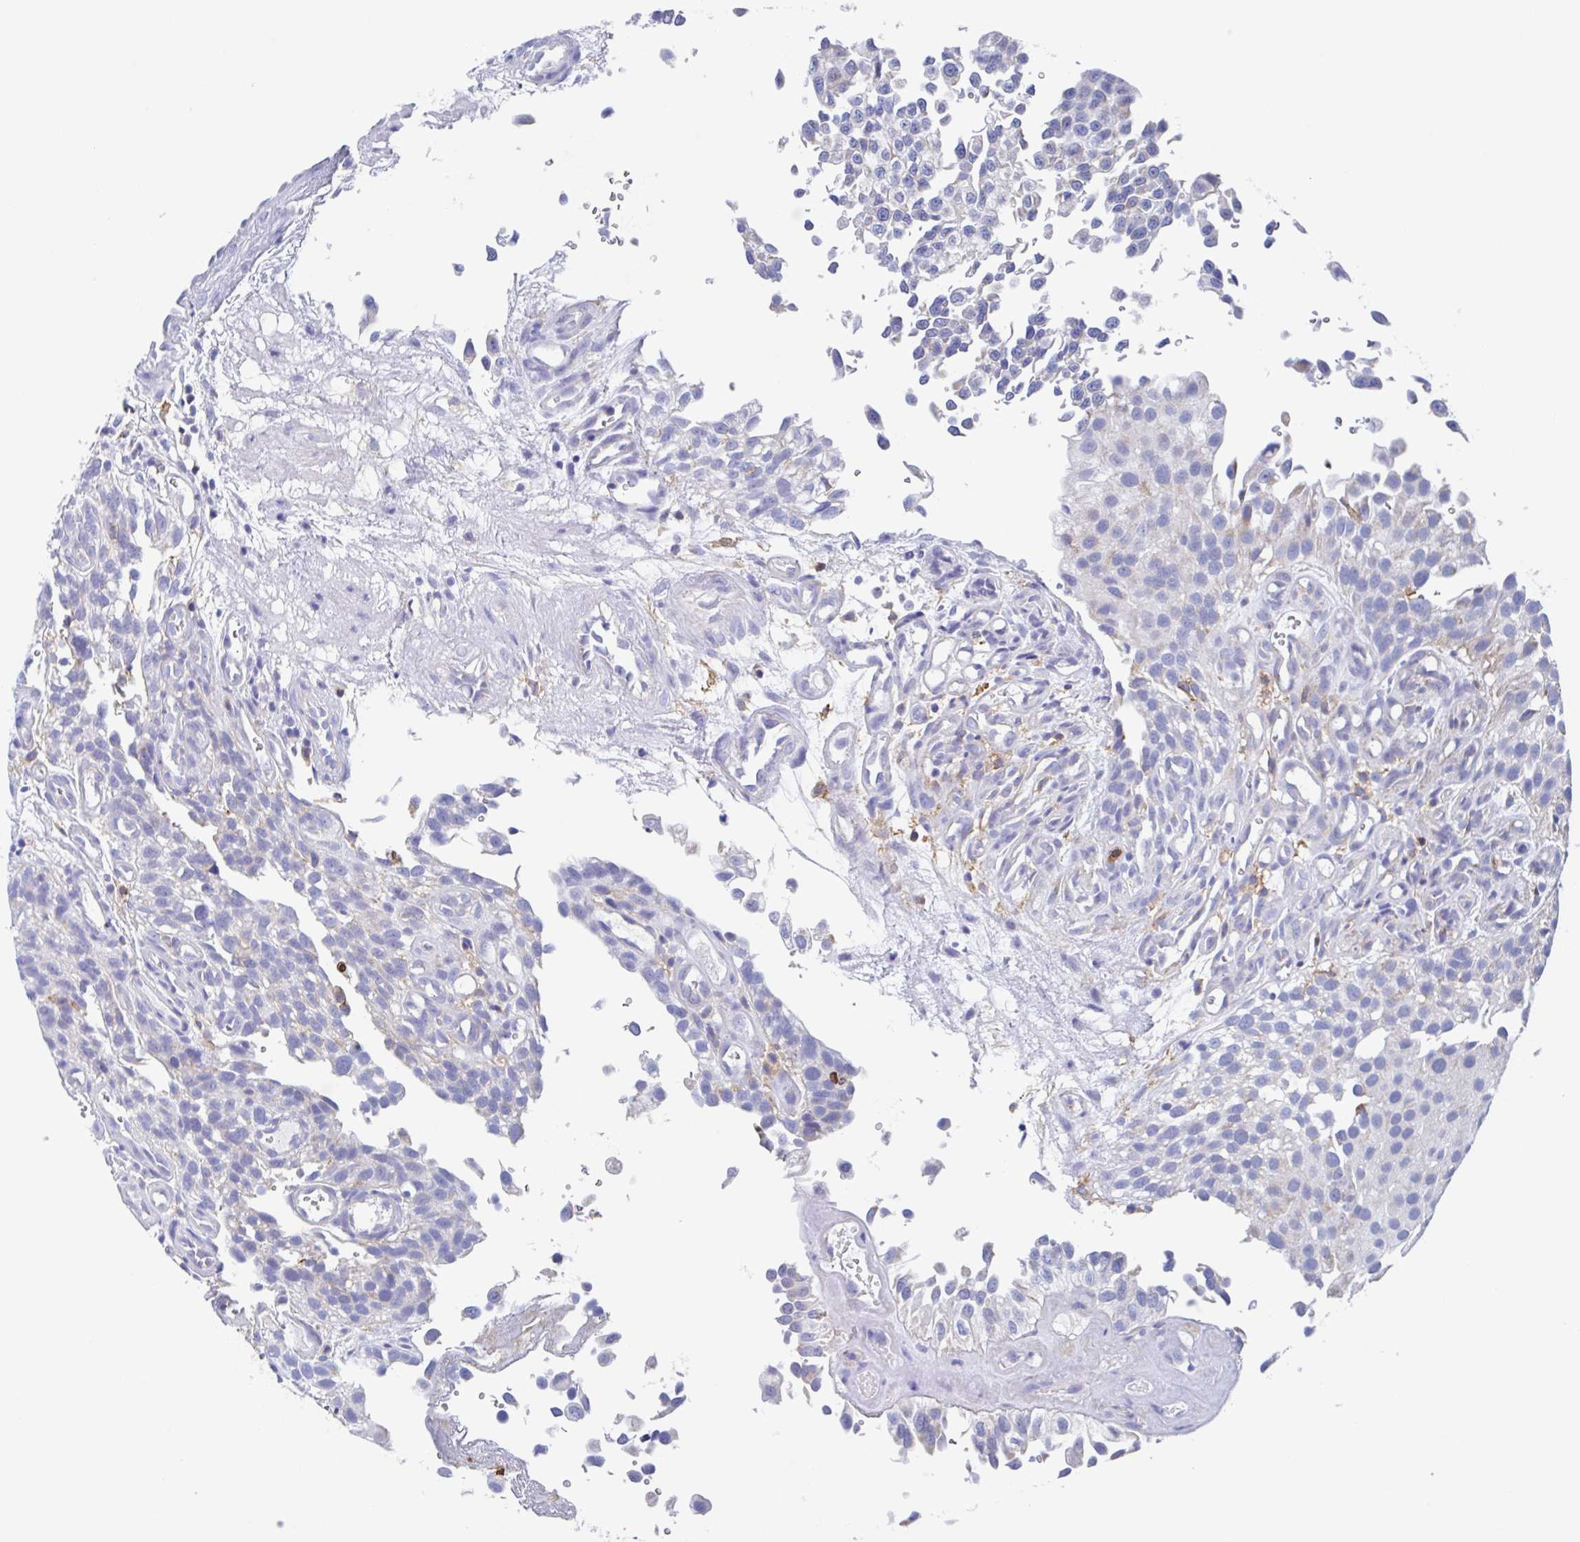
{"staining": {"intensity": "negative", "quantity": "none", "location": "none"}, "tissue": "urothelial cancer", "cell_type": "Tumor cells", "image_type": "cancer", "snomed": [{"axis": "morphology", "description": "Urothelial carcinoma, NOS"}, {"axis": "topography", "description": "Urinary bladder"}], "caption": "Immunohistochemistry photomicrograph of neoplastic tissue: human urothelial cancer stained with DAB (3,3'-diaminobenzidine) demonstrates no significant protein staining in tumor cells.", "gene": "FCGR3A", "patient": {"sex": "male", "age": 87}}